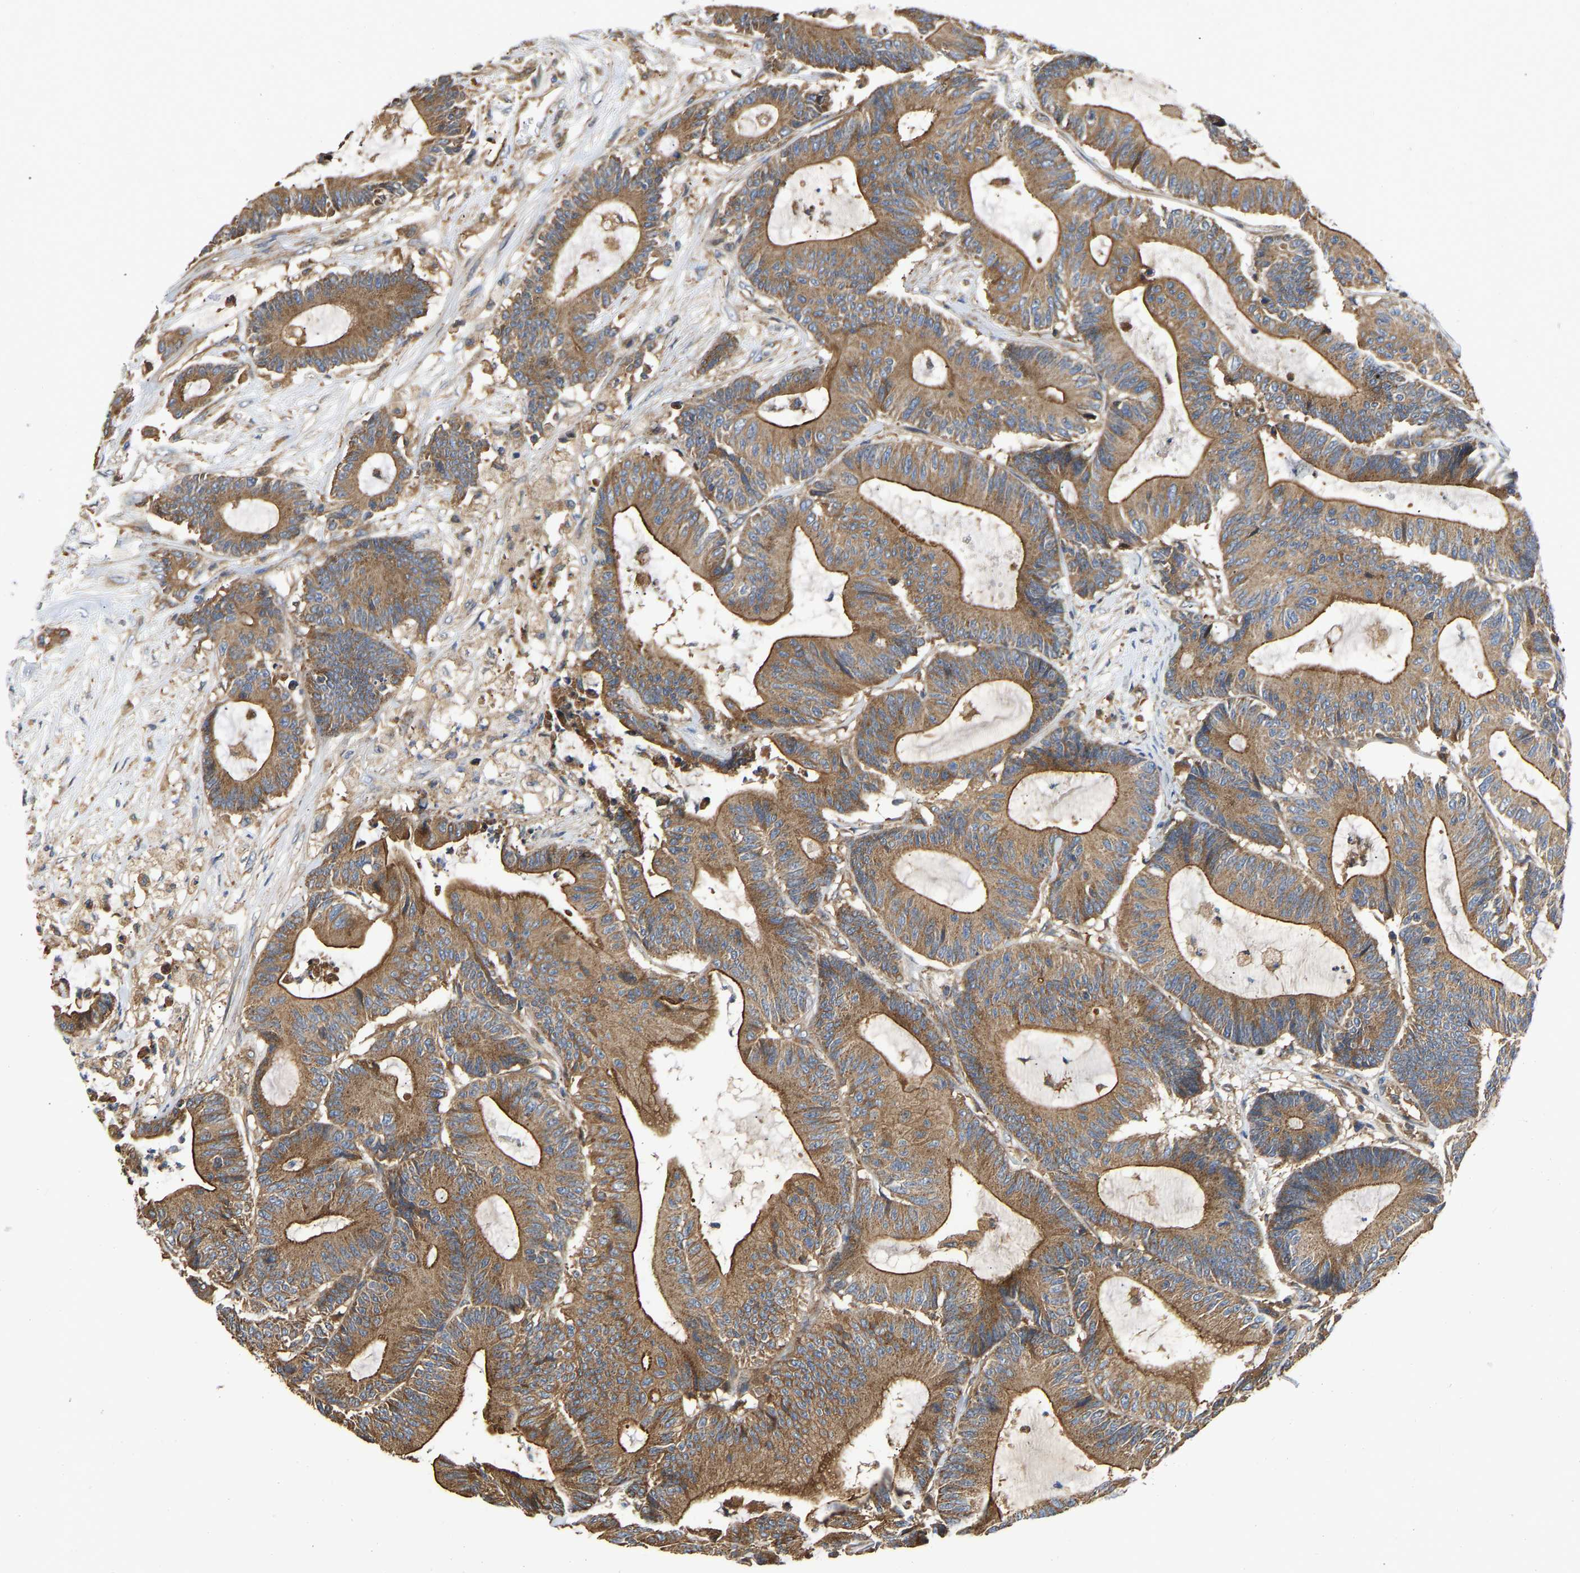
{"staining": {"intensity": "moderate", "quantity": ">75%", "location": "cytoplasmic/membranous"}, "tissue": "colorectal cancer", "cell_type": "Tumor cells", "image_type": "cancer", "snomed": [{"axis": "morphology", "description": "Adenocarcinoma, NOS"}, {"axis": "topography", "description": "Colon"}], "caption": "The photomicrograph reveals a brown stain indicating the presence of a protein in the cytoplasmic/membranous of tumor cells in colorectal adenocarcinoma.", "gene": "FLNB", "patient": {"sex": "female", "age": 84}}